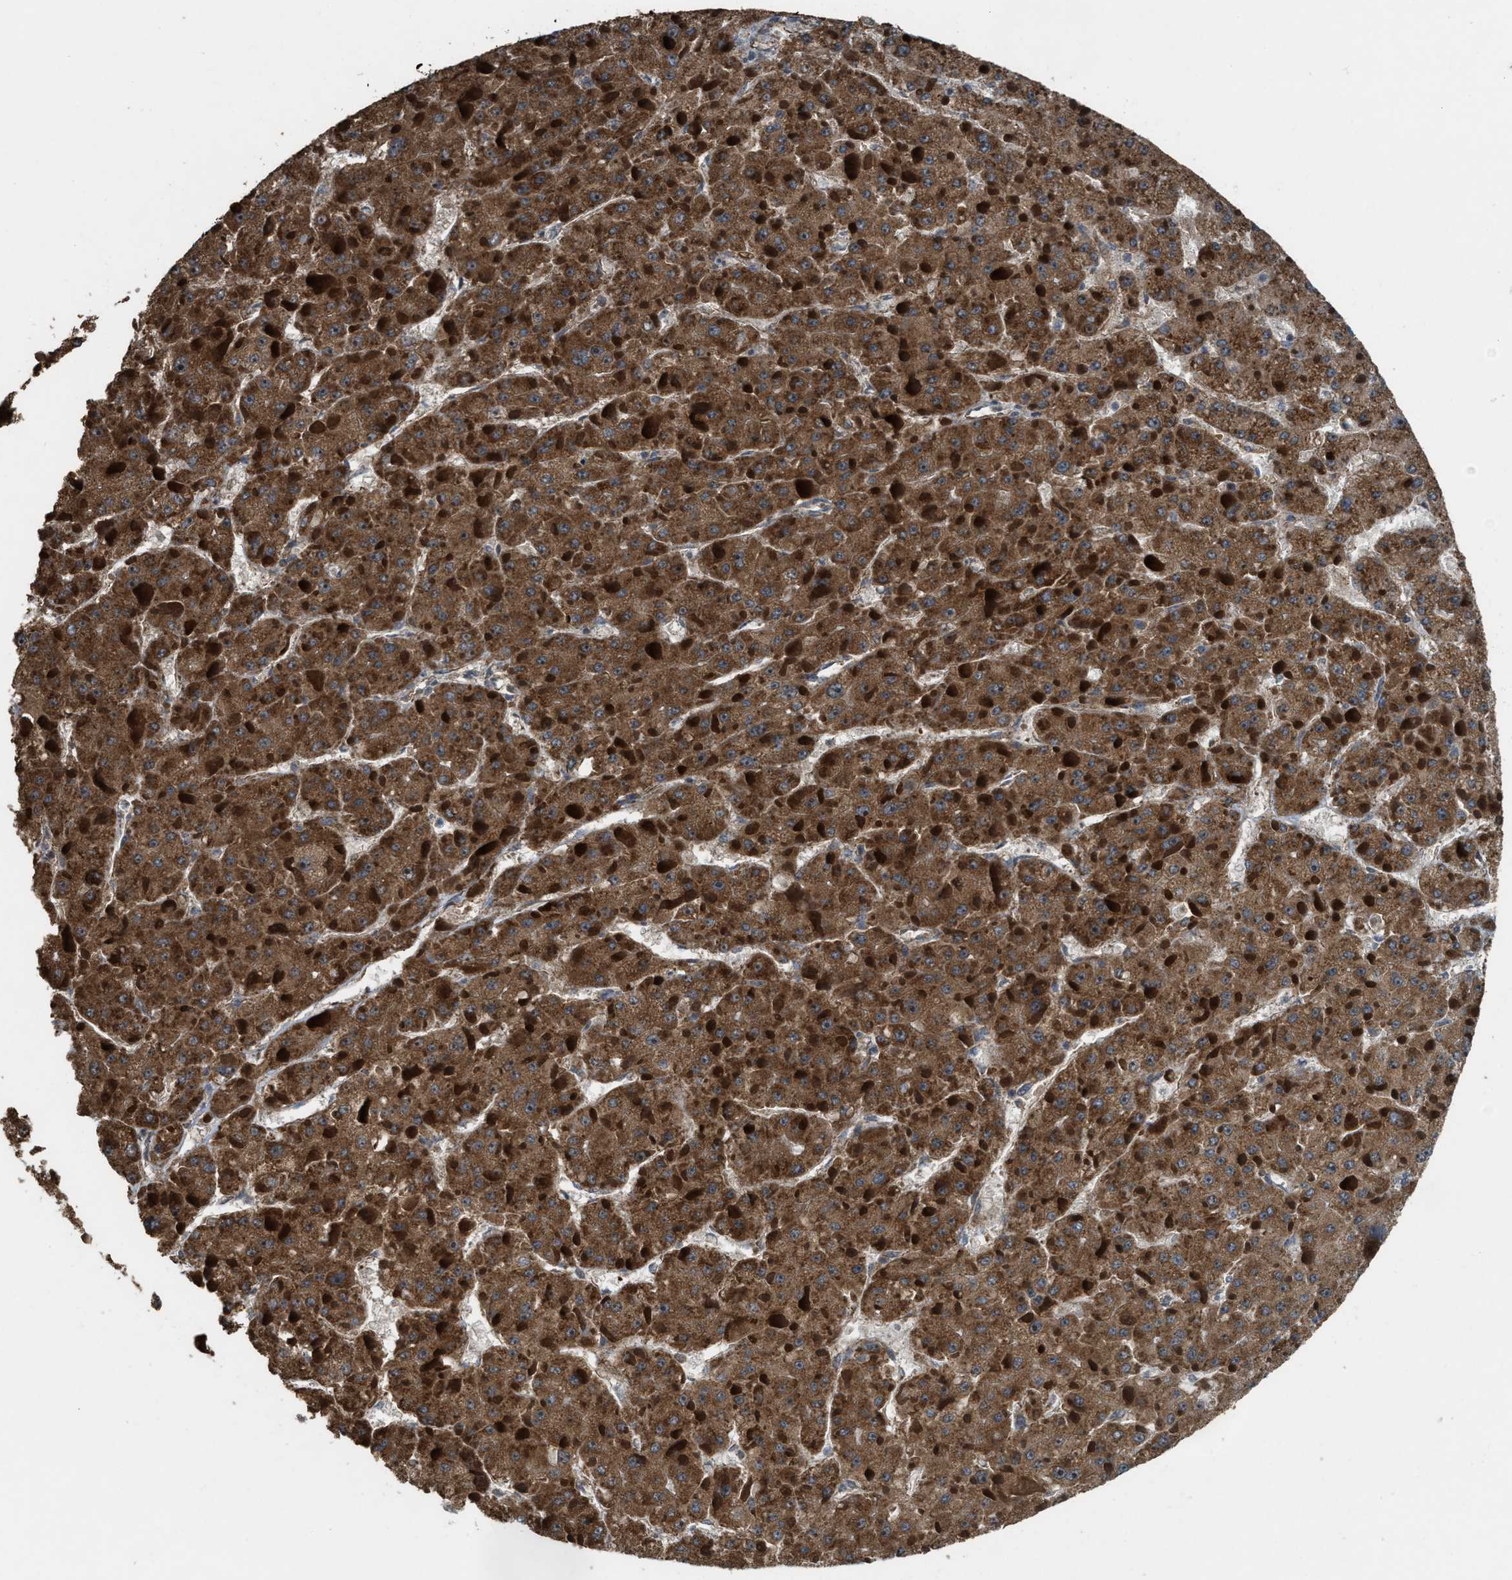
{"staining": {"intensity": "strong", "quantity": ">75%", "location": "cytoplasmic/membranous"}, "tissue": "liver cancer", "cell_type": "Tumor cells", "image_type": "cancer", "snomed": [{"axis": "morphology", "description": "Carcinoma, Hepatocellular, NOS"}, {"axis": "topography", "description": "Liver"}], "caption": "IHC (DAB) staining of liver cancer (hepatocellular carcinoma) demonstrates strong cytoplasmic/membranous protein staining in approximately >75% of tumor cells.", "gene": "ARHGEF5", "patient": {"sex": "female", "age": 73}}